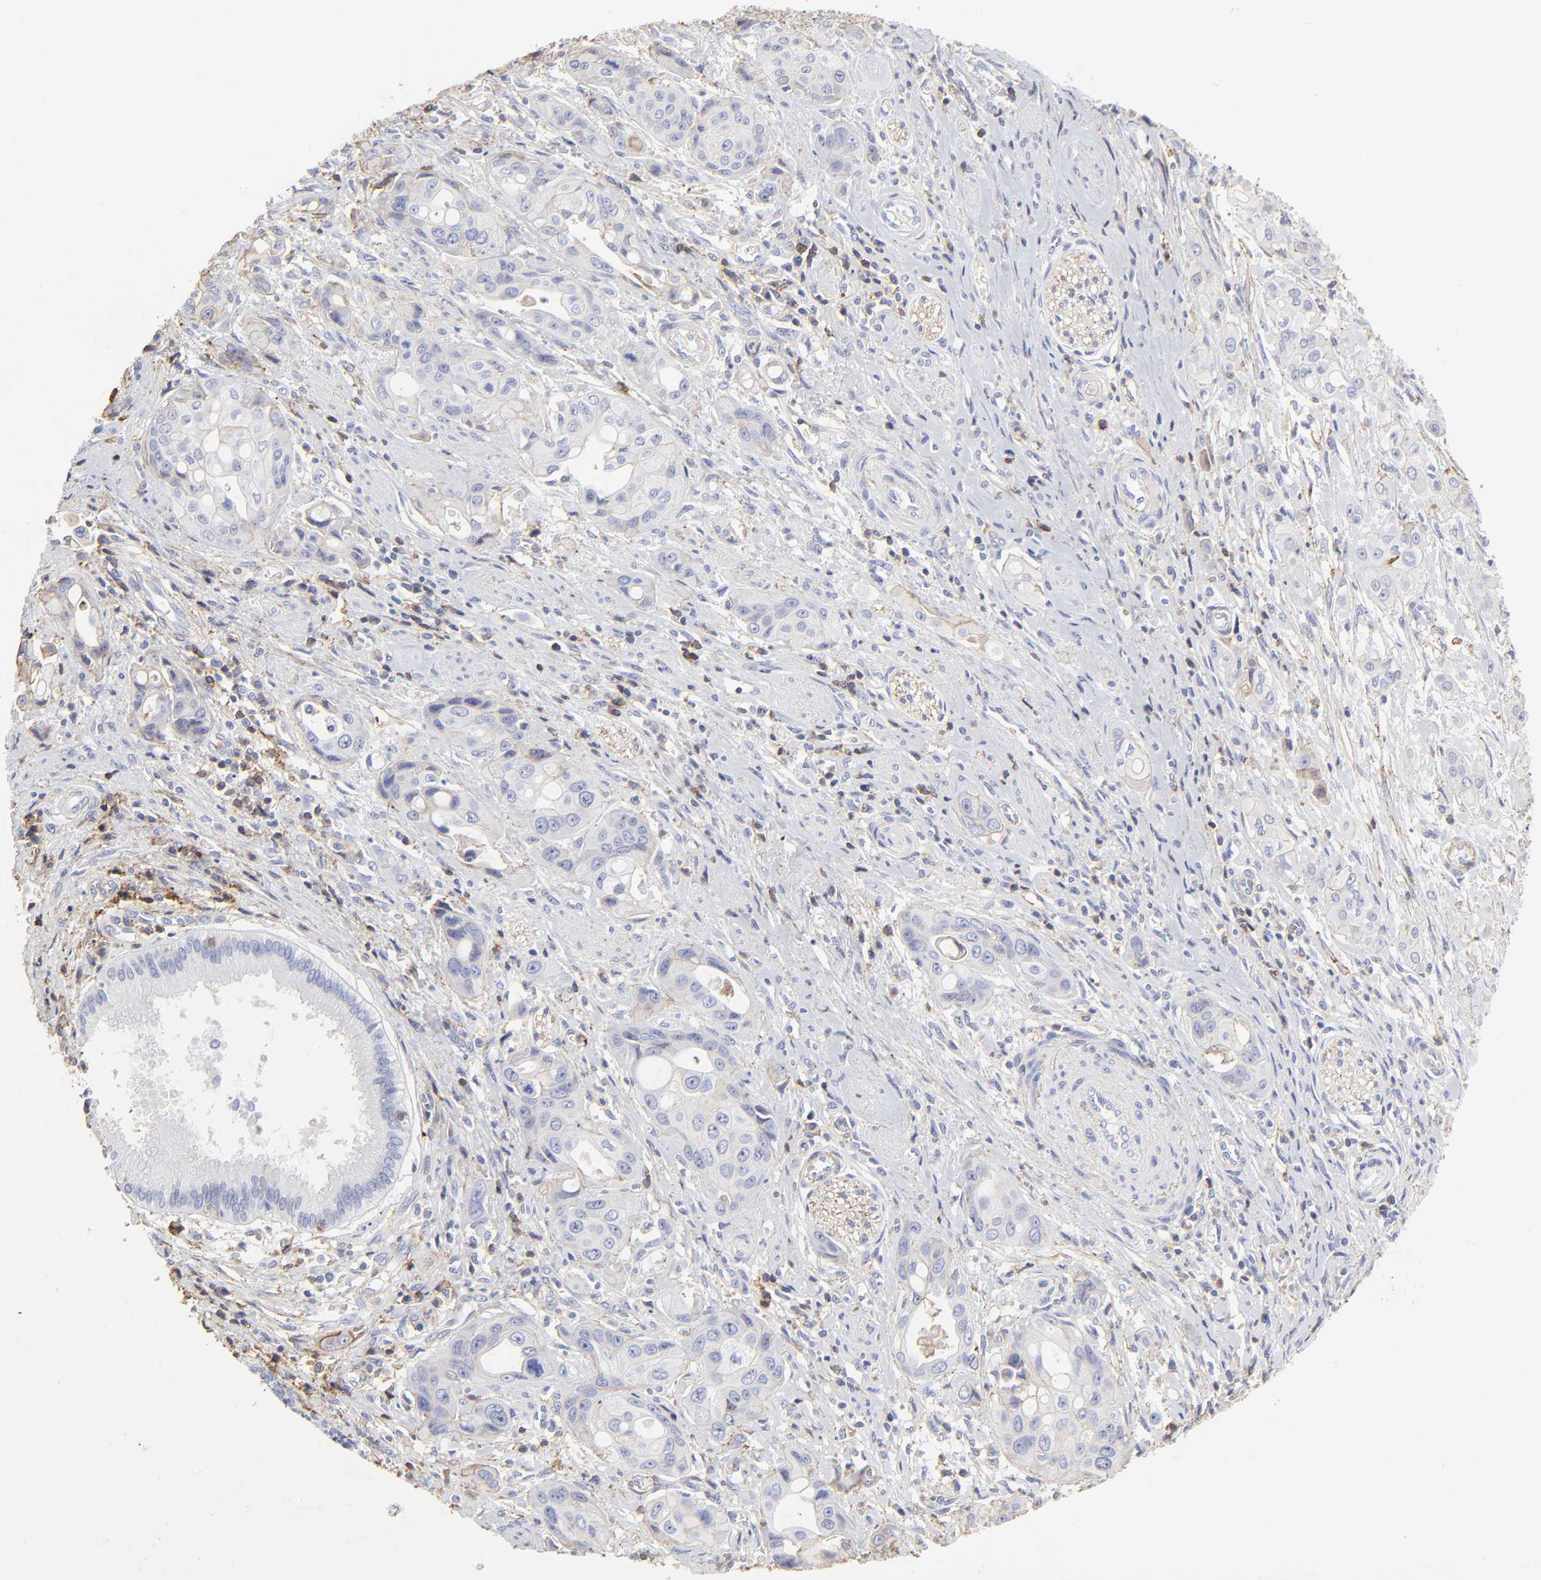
{"staining": {"intensity": "negative", "quantity": "none", "location": "none"}, "tissue": "pancreatic cancer", "cell_type": "Tumor cells", "image_type": "cancer", "snomed": [{"axis": "morphology", "description": "Adenocarcinoma, NOS"}, {"axis": "topography", "description": "Pancreas"}], "caption": "The image displays no significant staining in tumor cells of pancreatic cancer (adenocarcinoma).", "gene": "ANXA6", "patient": {"sex": "female", "age": 60}}